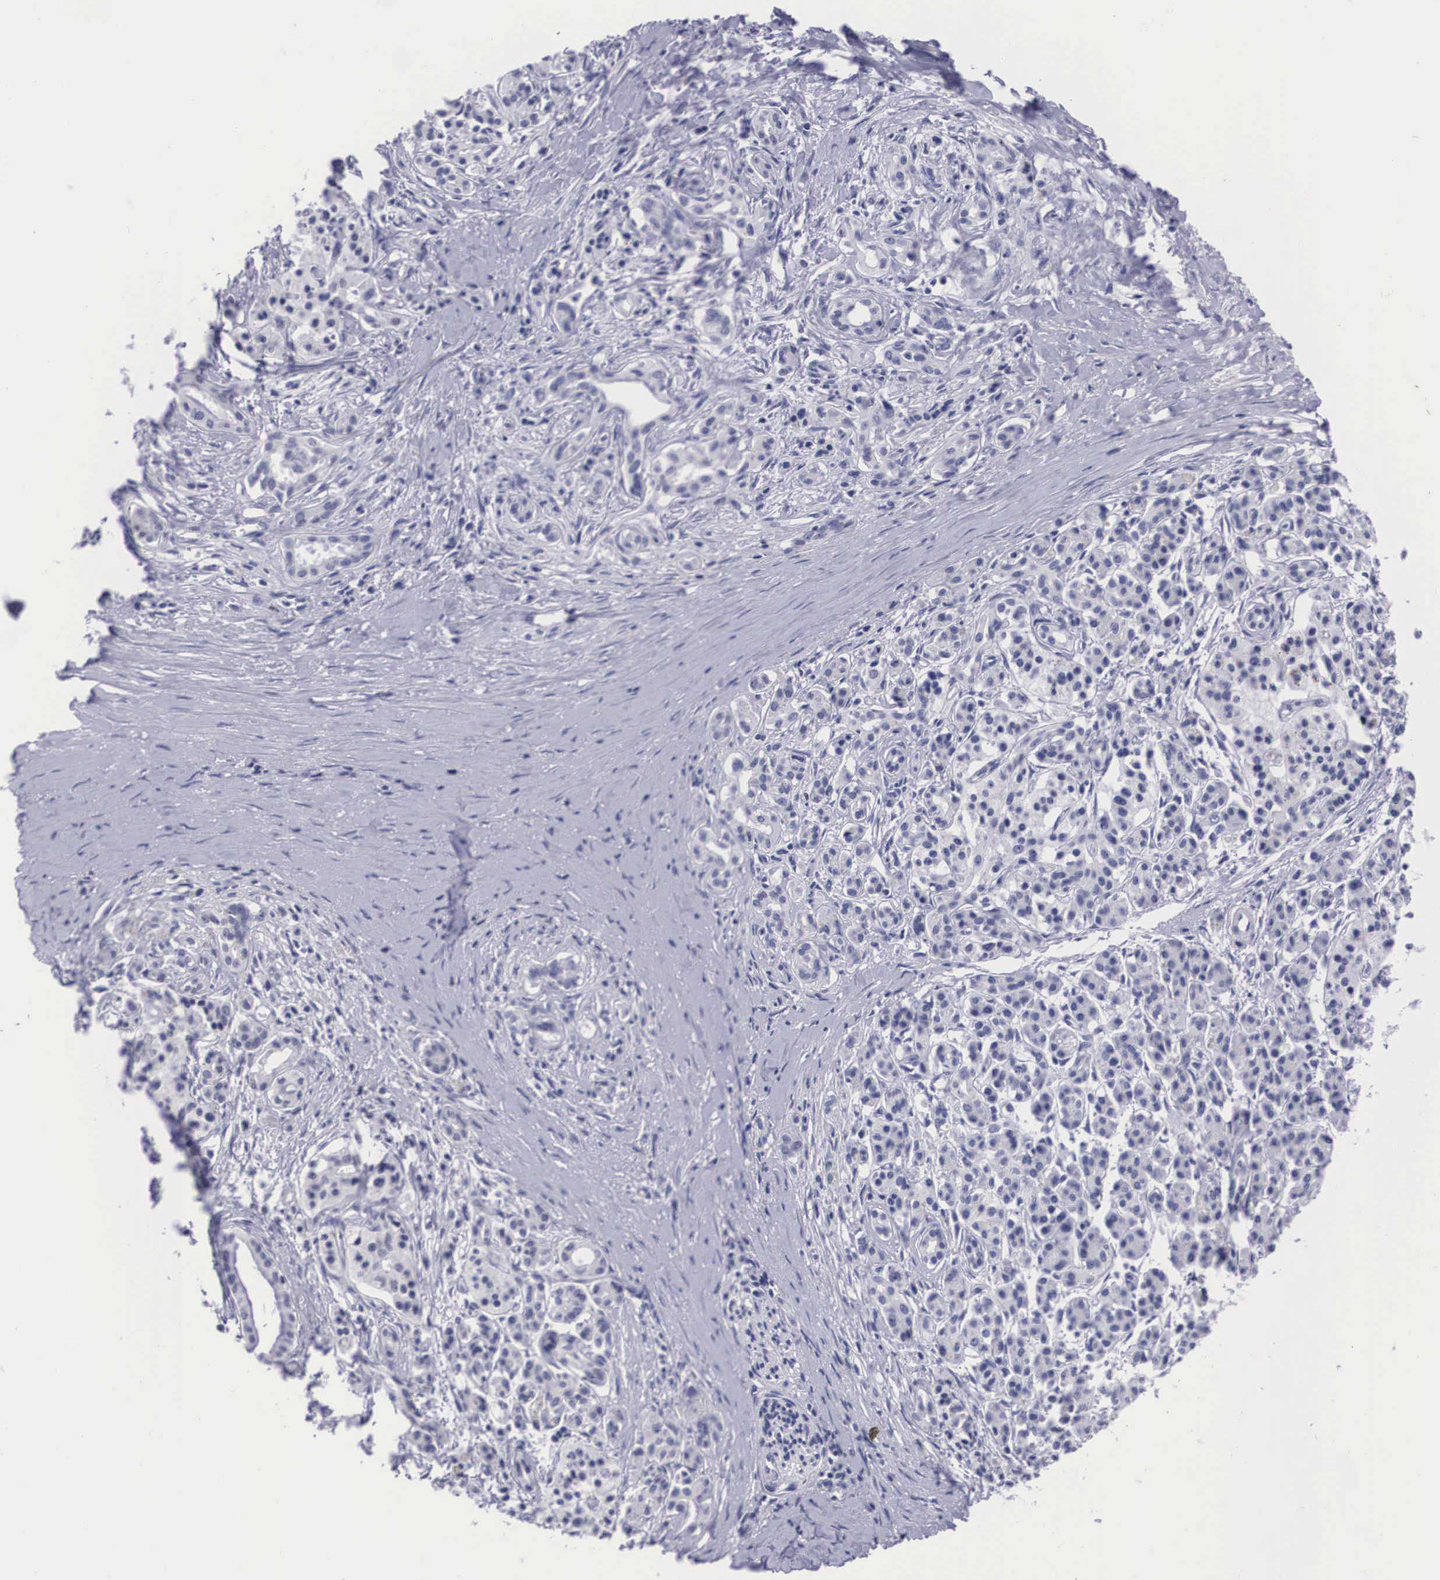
{"staining": {"intensity": "negative", "quantity": "none", "location": "none"}, "tissue": "pancreatic cancer", "cell_type": "Tumor cells", "image_type": "cancer", "snomed": [{"axis": "morphology", "description": "Adenocarcinoma, NOS"}, {"axis": "topography", "description": "Pancreas"}], "caption": "Human pancreatic cancer (adenocarcinoma) stained for a protein using immunohistochemistry exhibits no expression in tumor cells.", "gene": "C22orf31", "patient": {"sex": "male", "age": 59}}